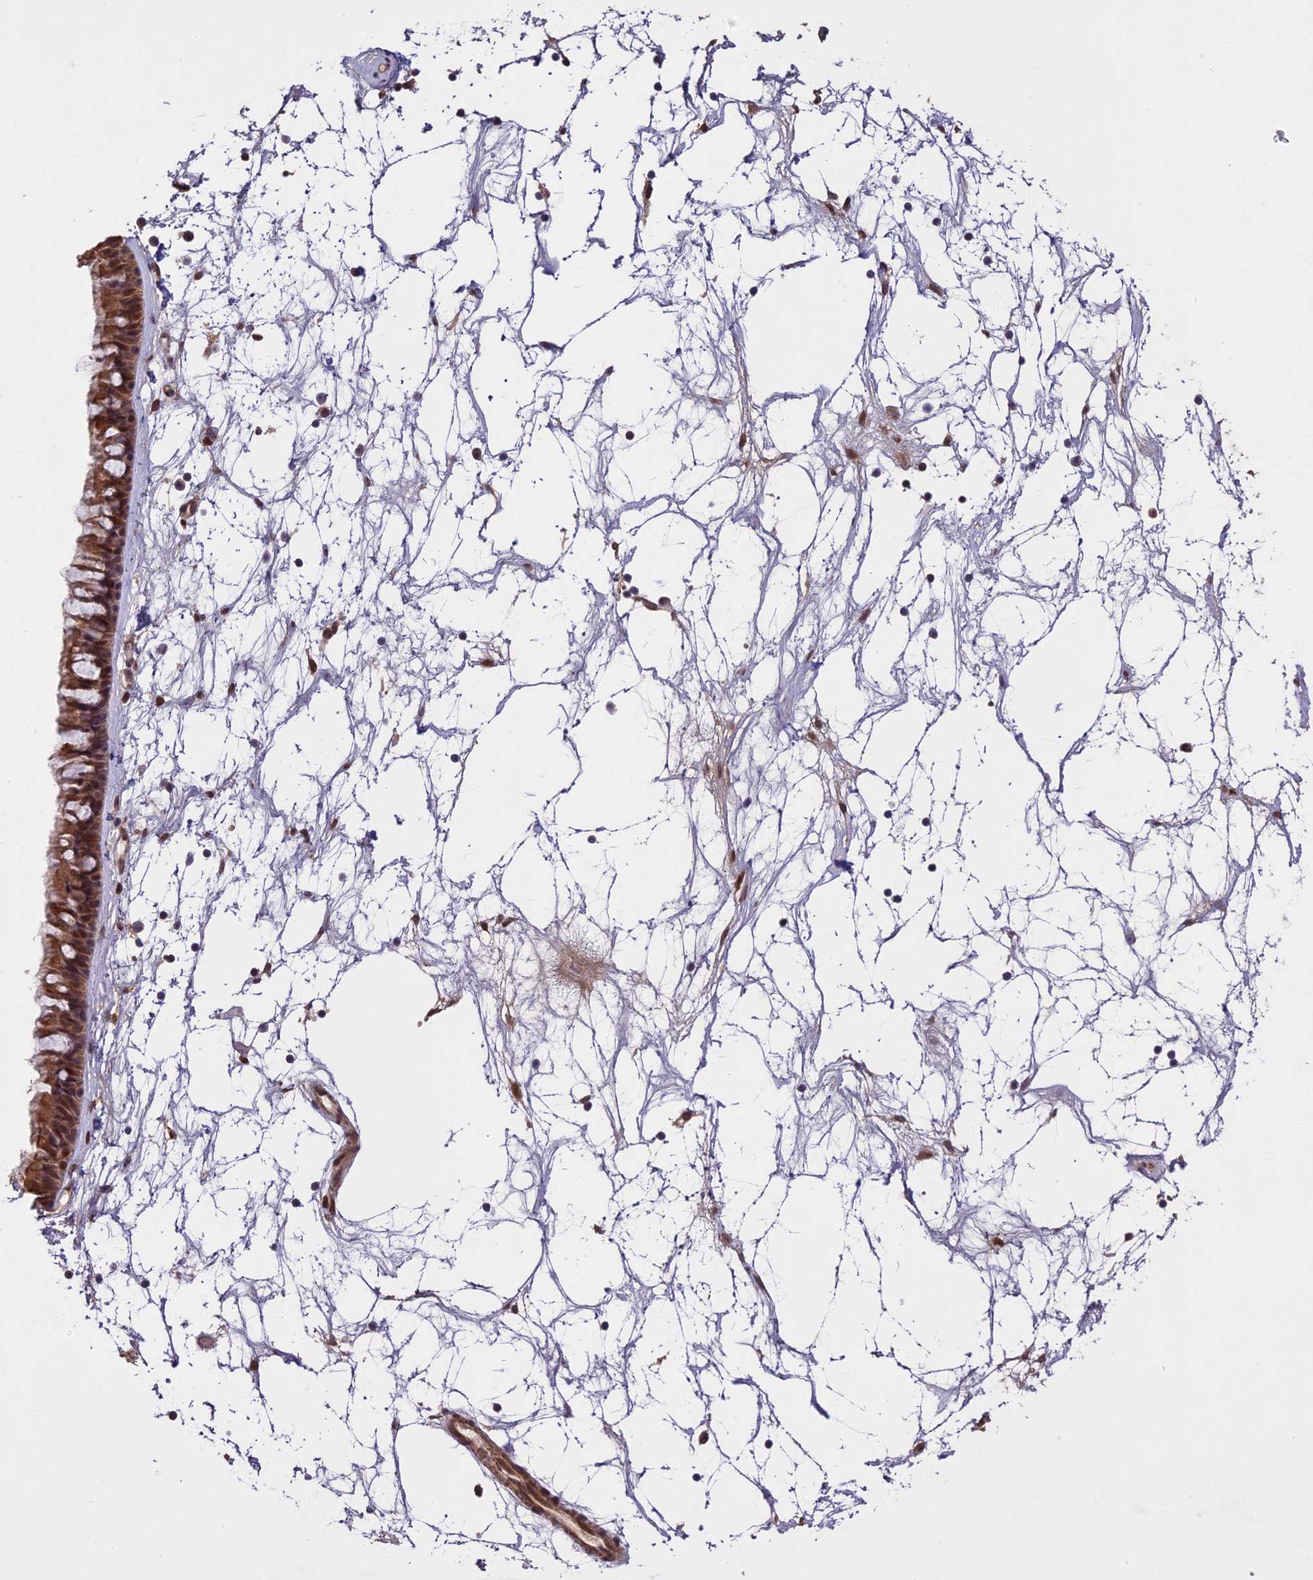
{"staining": {"intensity": "moderate", "quantity": "25%-75%", "location": "cytoplasmic/membranous,nuclear"}, "tissue": "nasopharynx", "cell_type": "Respiratory epithelial cells", "image_type": "normal", "snomed": [{"axis": "morphology", "description": "Normal tissue, NOS"}, {"axis": "topography", "description": "Nasopharynx"}], "caption": "Respiratory epithelial cells exhibit moderate cytoplasmic/membranous,nuclear positivity in approximately 25%-75% of cells in normal nasopharynx. (Stains: DAB (3,3'-diaminobenzidine) in brown, nuclei in blue, Microscopy: brightfield microscopy at high magnification).", "gene": "PRELID2", "patient": {"sex": "male", "age": 64}}